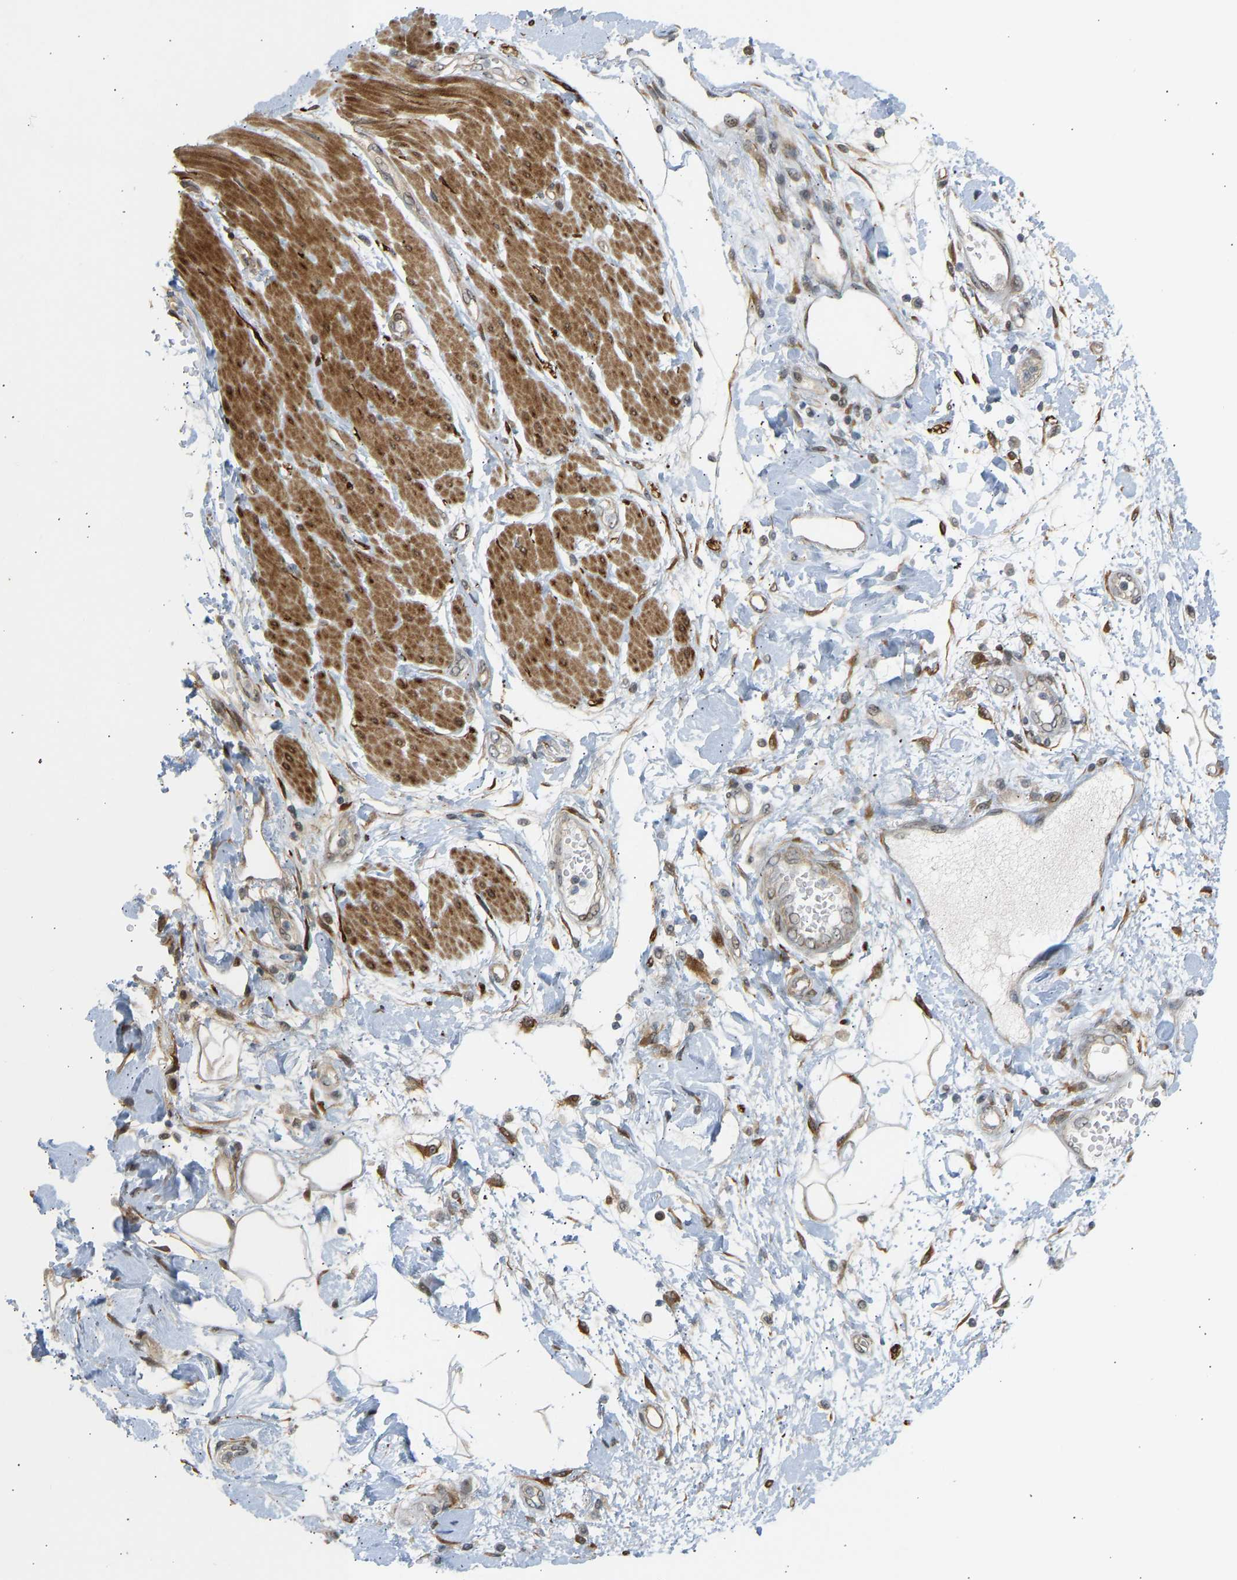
{"staining": {"intensity": "weak", "quantity": "25%-75%", "location": "cytoplasmic/membranous"}, "tissue": "adipose tissue", "cell_type": "Adipocytes", "image_type": "normal", "snomed": [{"axis": "morphology", "description": "Normal tissue, NOS"}, {"axis": "morphology", "description": "Adenocarcinoma, NOS"}, {"axis": "topography", "description": "Duodenum"}, {"axis": "topography", "description": "Peripheral nerve tissue"}], "caption": "Weak cytoplasmic/membranous protein positivity is appreciated in approximately 25%-75% of adipocytes in adipose tissue.", "gene": "BAG1", "patient": {"sex": "female", "age": 60}}